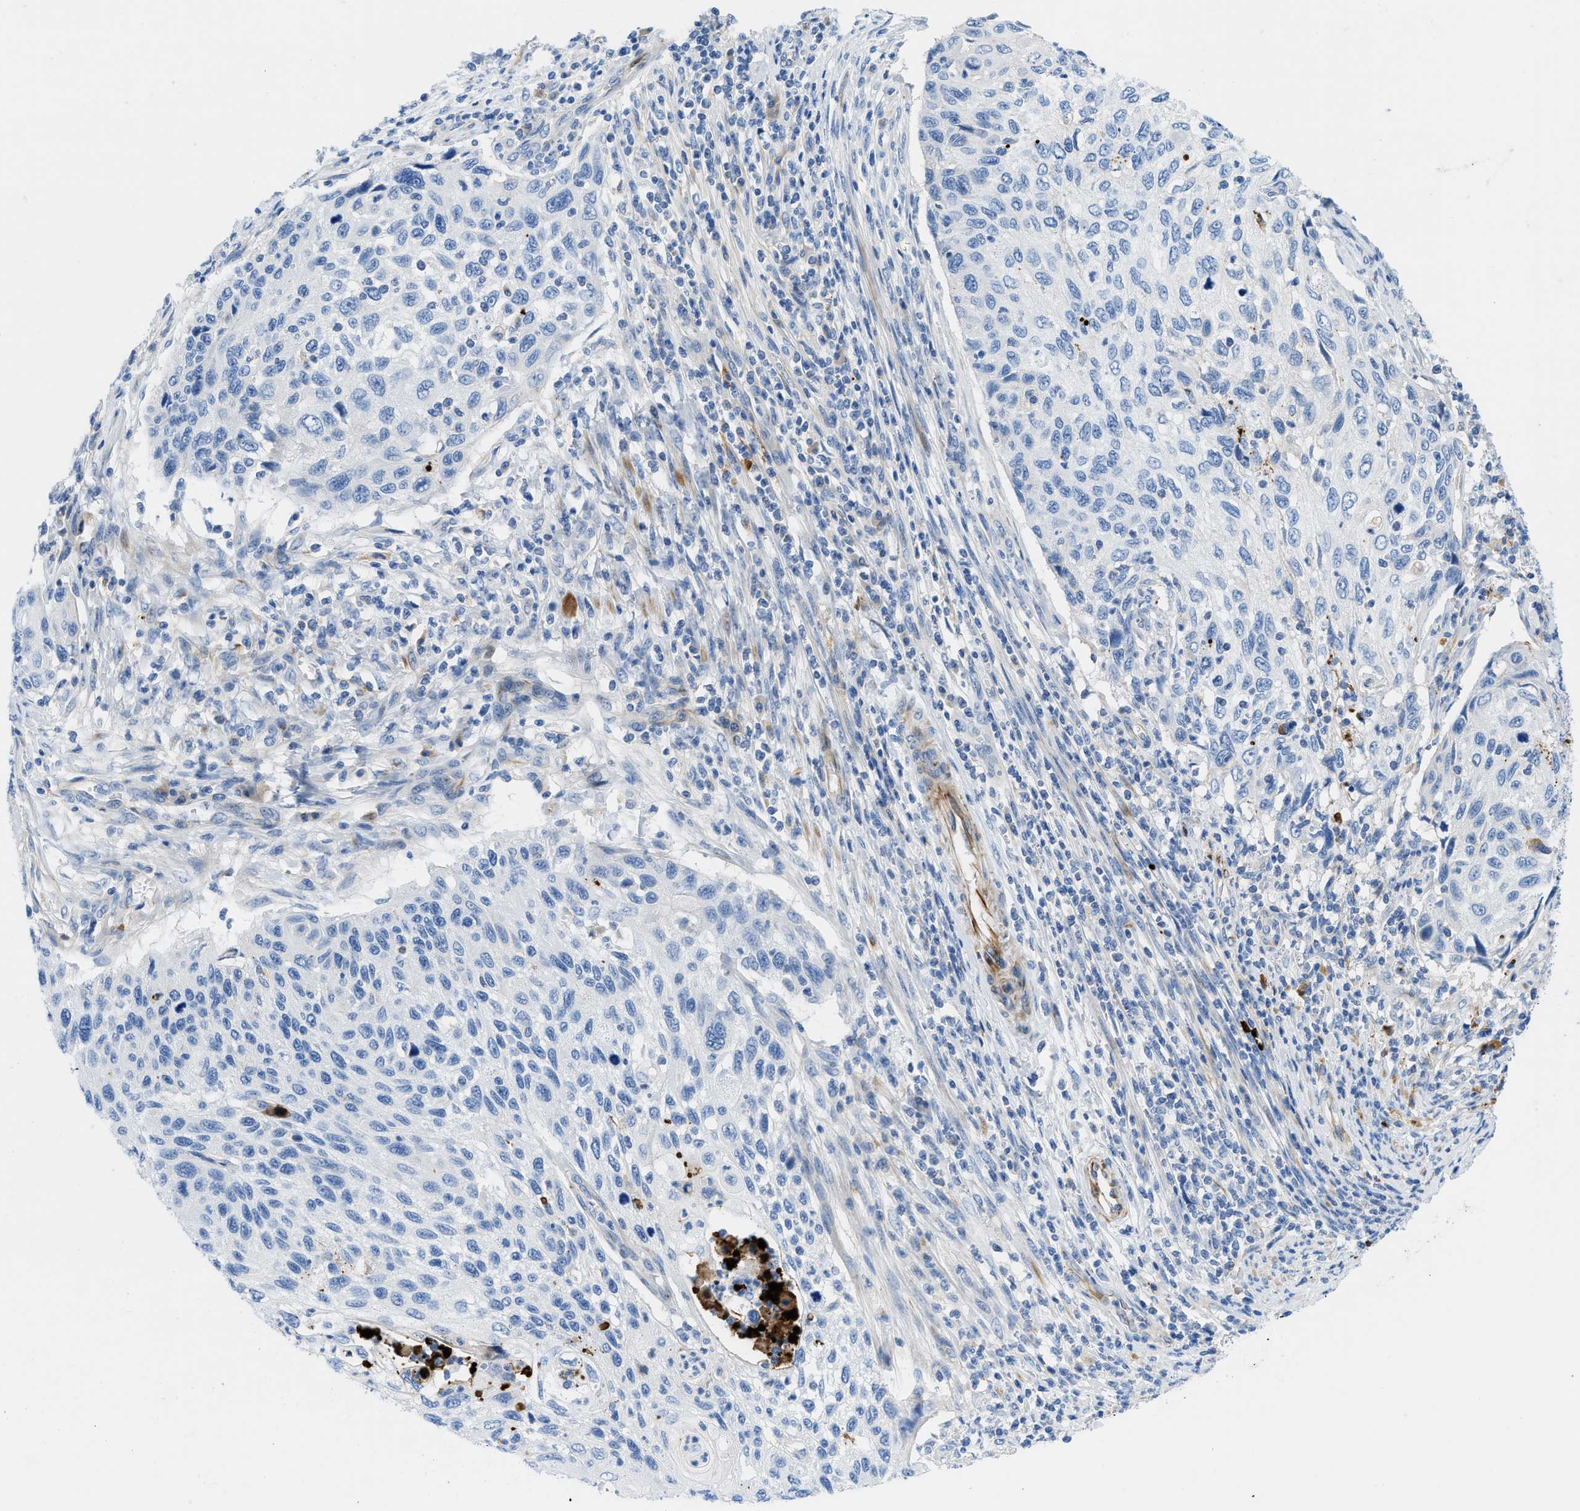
{"staining": {"intensity": "negative", "quantity": "none", "location": "none"}, "tissue": "cervical cancer", "cell_type": "Tumor cells", "image_type": "cancer", "snomed": [{"axis": "morphology", "description": "Squamous cell carcinoma, NOS"}, {"axis": "topography", "description": "Cervix"}], "caption": "Micrograph shows no protein expression in tumor cells of cervical cancer (squamous cell carcinoma) tissue.", "gene": "XCR1", "patient": {"sex": "female", "age": 70}}